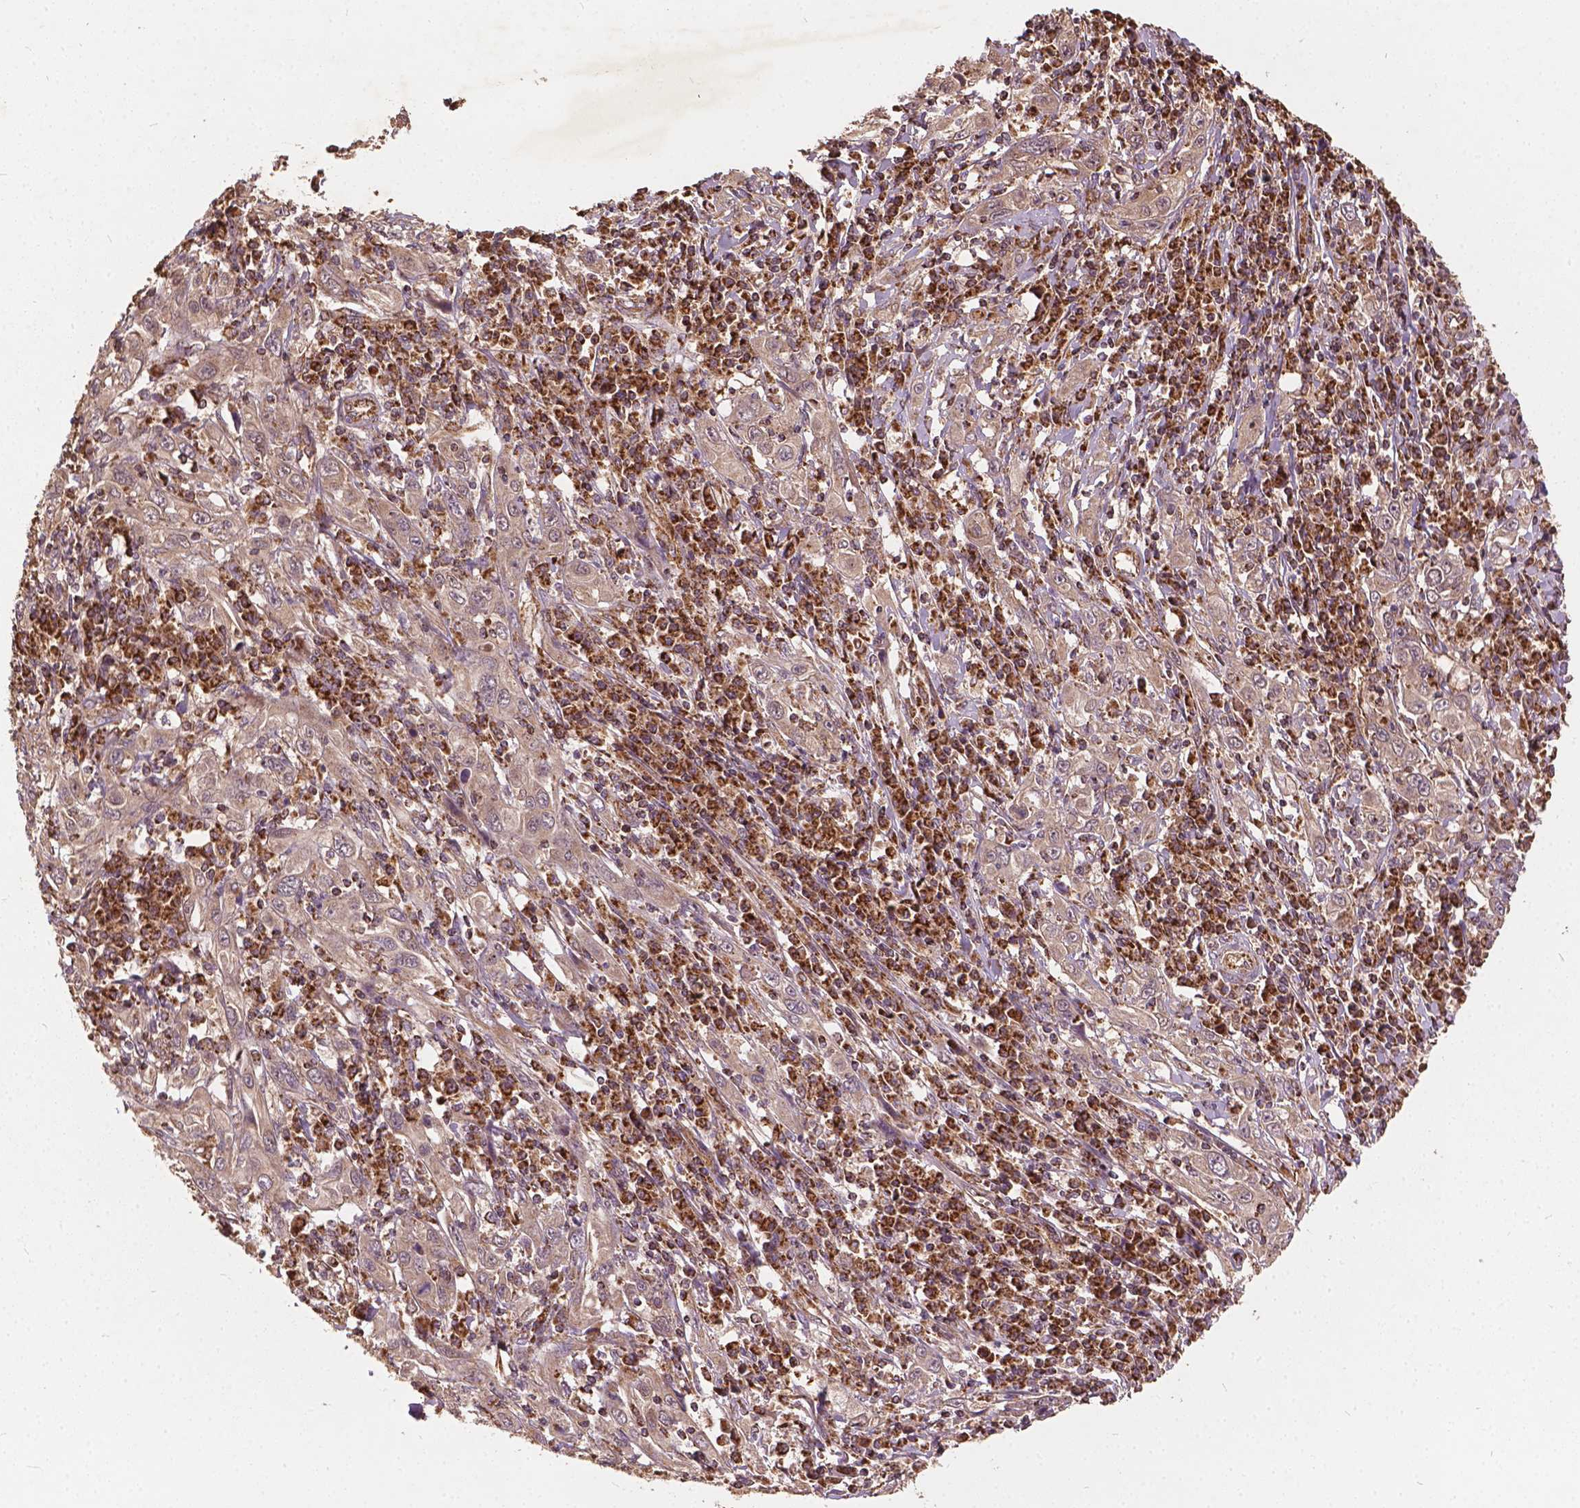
{"staining": {"intensity": "moderate", "quantity": "25%-75%", "location": "cytoplasmic/membranous"}, "tissue": "cervical cancer", "cell_type": "Tumor cells", "image_type": "cancer", "snomed": [{"axis": "morphology", "description": "Squamous cell carcinoma, NOS"}, {"axis": "topography", "description": "Cervix"}], "caption": "Protein staining displays moderate cytoplasmic/membranous staining in about 25%-75% of tumor cells in cervical cancer (squamous cell carcinoma).", "gene": "UBXN2A", "patient": {"sex": "female", "age": 46}}